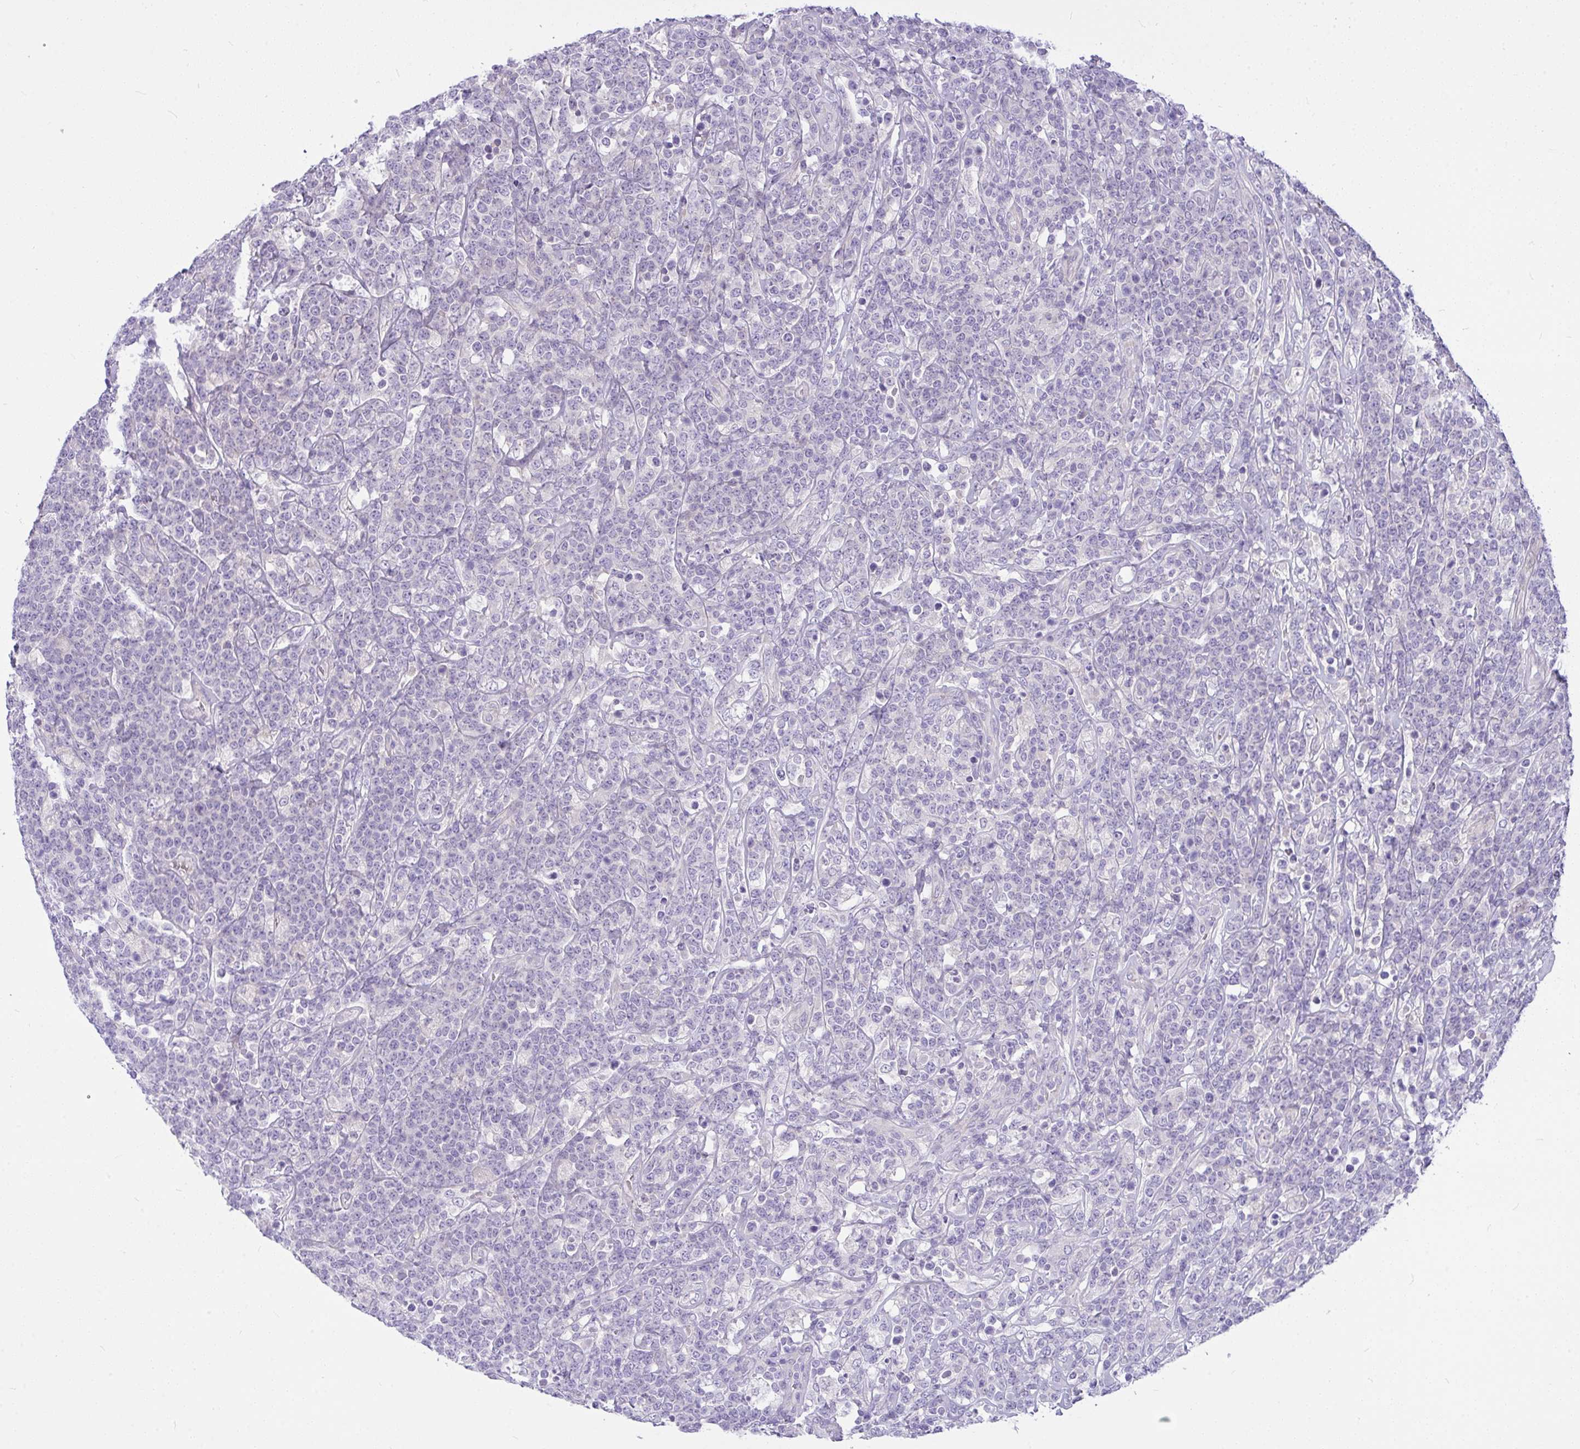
{"staining": {"intensity": "negative", "quantity": "none", "location": "none"}, "tissue": "lymphoma", "cell_type": "Tumor cells", "image_type": "cancer", "snomed": [{"axis": "morphology", "description": "Malignant lymphoma, non-Hodgkin's type, High grade"}, {"axis": "topography", "description": "Small intestine"}], "caption": "IHC of human lymphoma reveals no staining in tumor cells.", "gene": "MOCS1", "patient": {"sex": "male", "age": 8}}